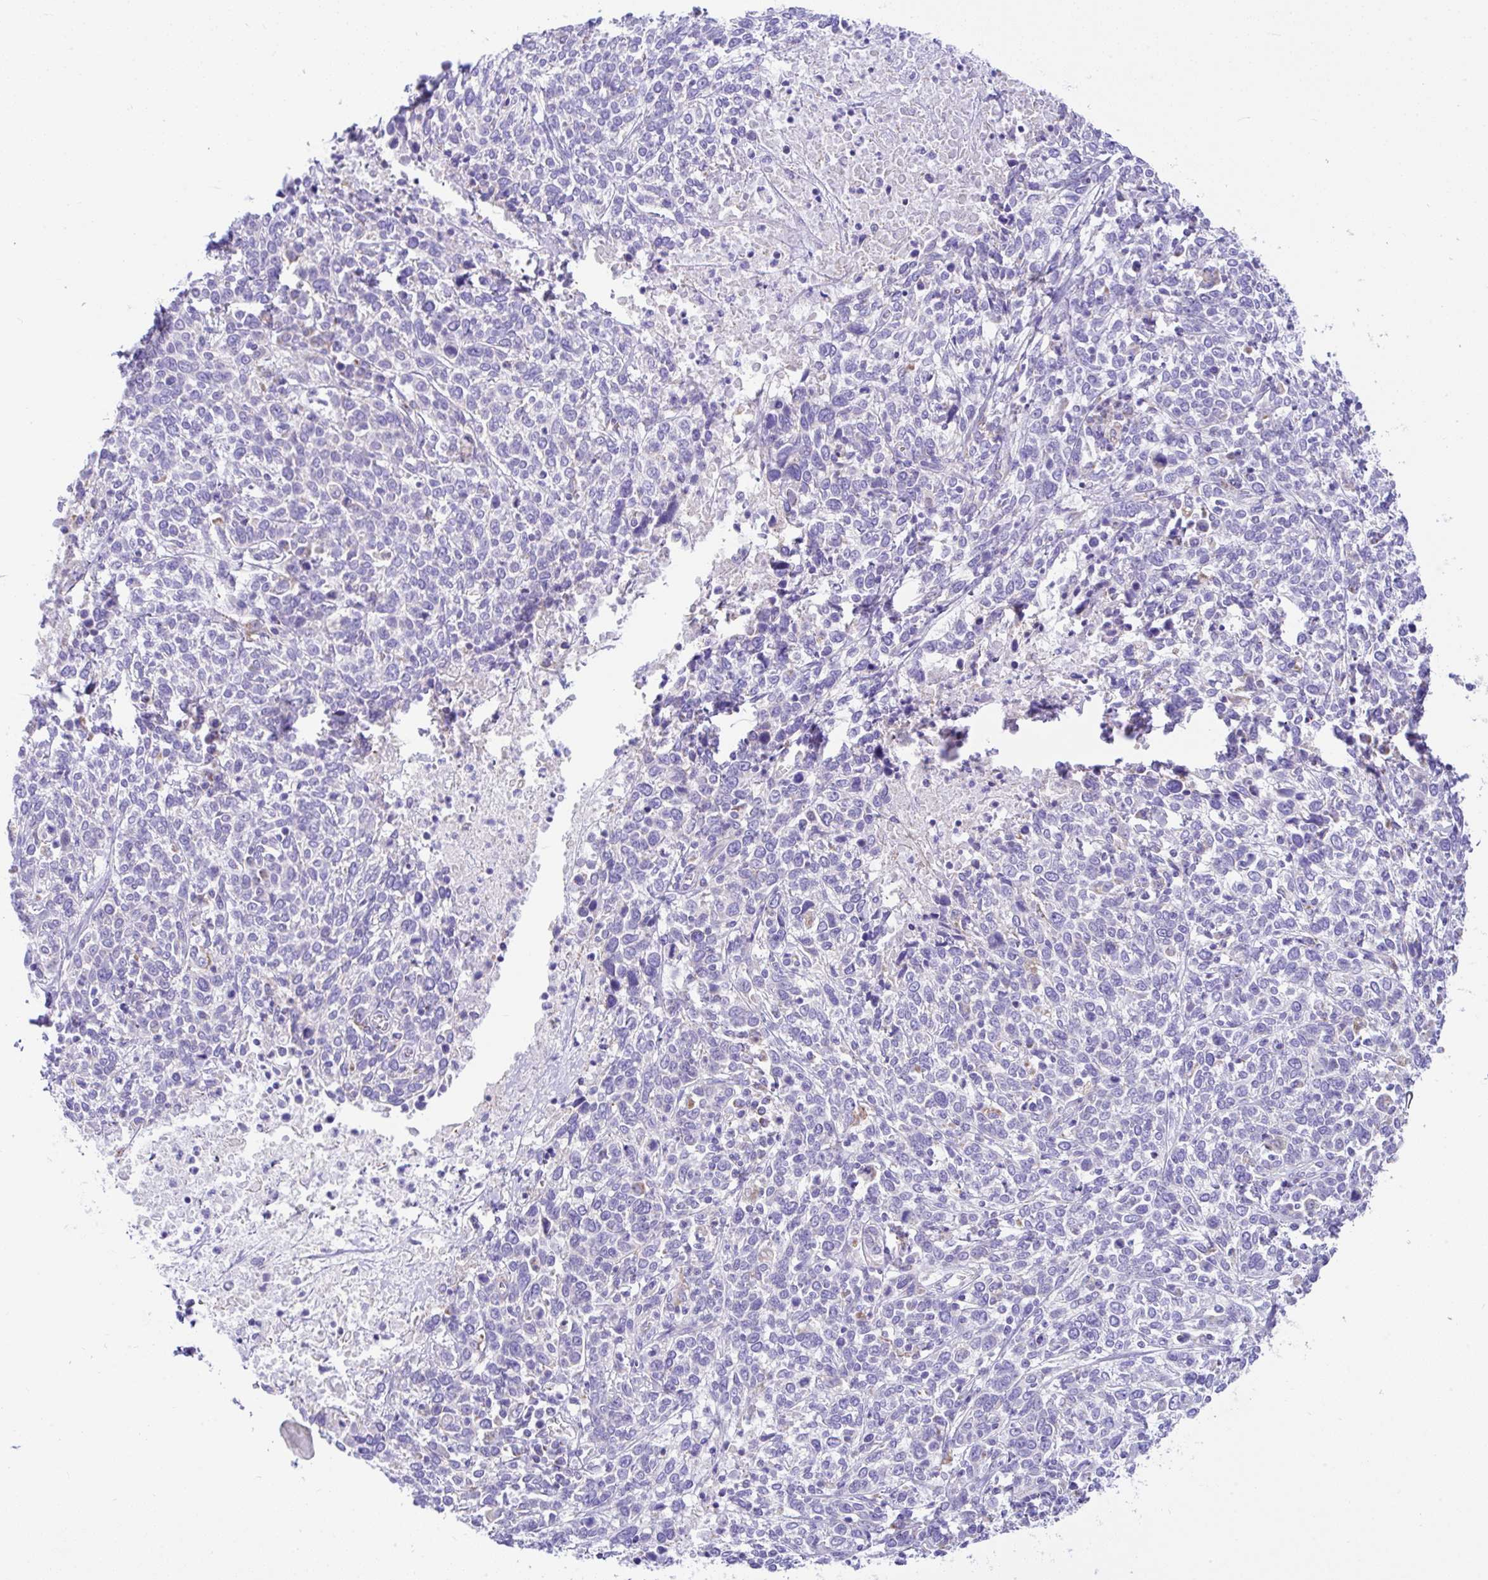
{"staining": {"intensity": "negative", "quantity": "none", "location": "none"}, "tissue": "cervical cancer", "cell_type": "Tumor cells", "image_type": "cancer", "snomed": [{"axis": "morphology", "description": "Squamous cell carcinoma, NOS"}, {"axis": "topography", "description": "Cervix"}], "caption": "IHC of squamous cell carcinoma (cervical) reveals no expression in tumor cells.", "gene": "SLC13A1", "patient": {"sex": "female", "age": 46}}